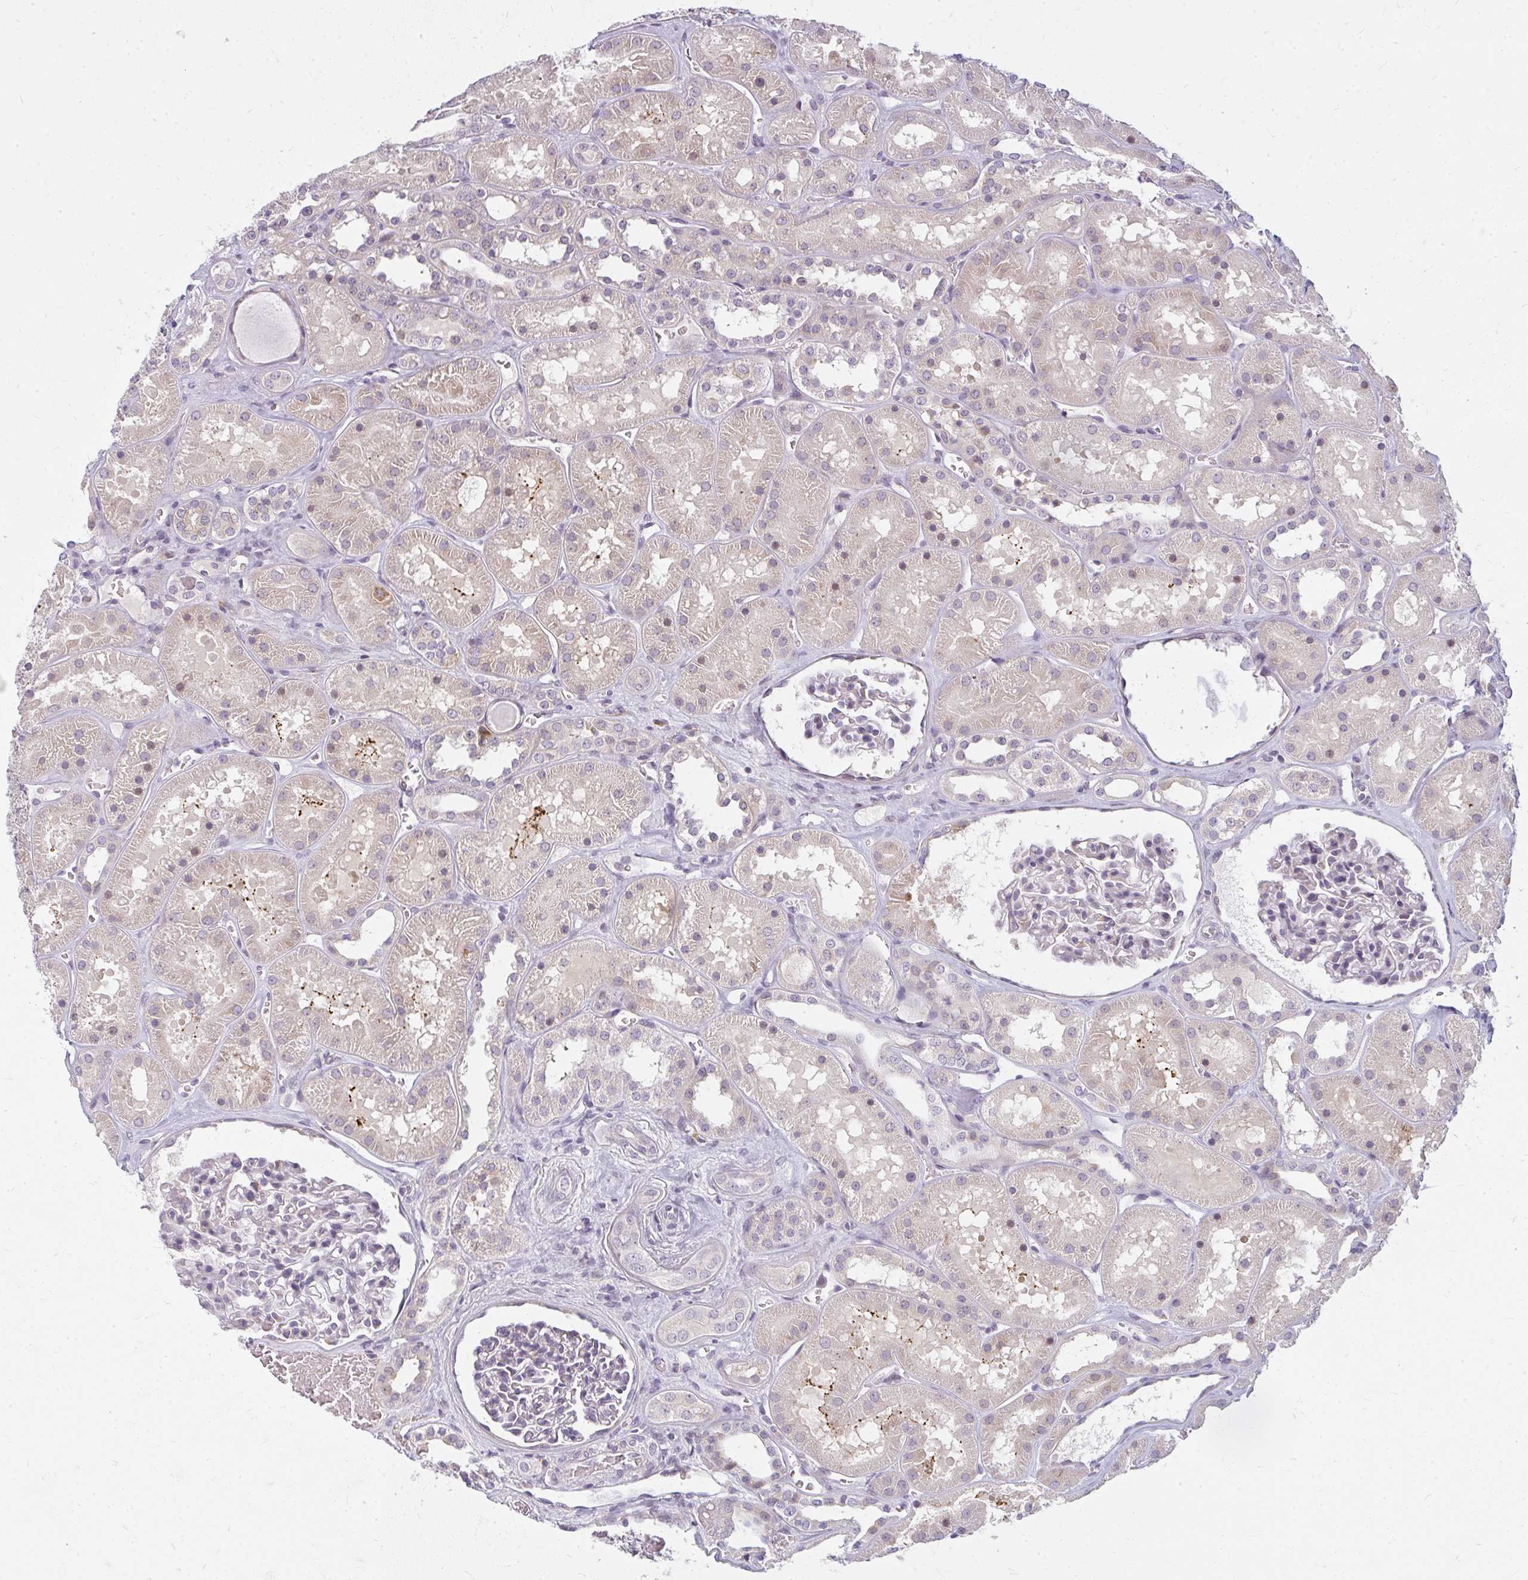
{"staining": {"intensity": "negative", "quantity": "none", "location": "none"}, "tissue": "kidney", "cell_type": "Cells in glomeruli", "image_type": "normal", "snomed": [{"axis": "morphology", "description": "Normal tissue, NOS"}, {"axis": "topography", "description": "Kidney"}], "caption": "A high-resolution histopathology image shows immunohistochemistry (IHC) staining of benign kidney, which reveals no significant expression in cells in glomeruli.", "gene": "ZFYVE26", "patient": {"sex": "female", "age": 41}}